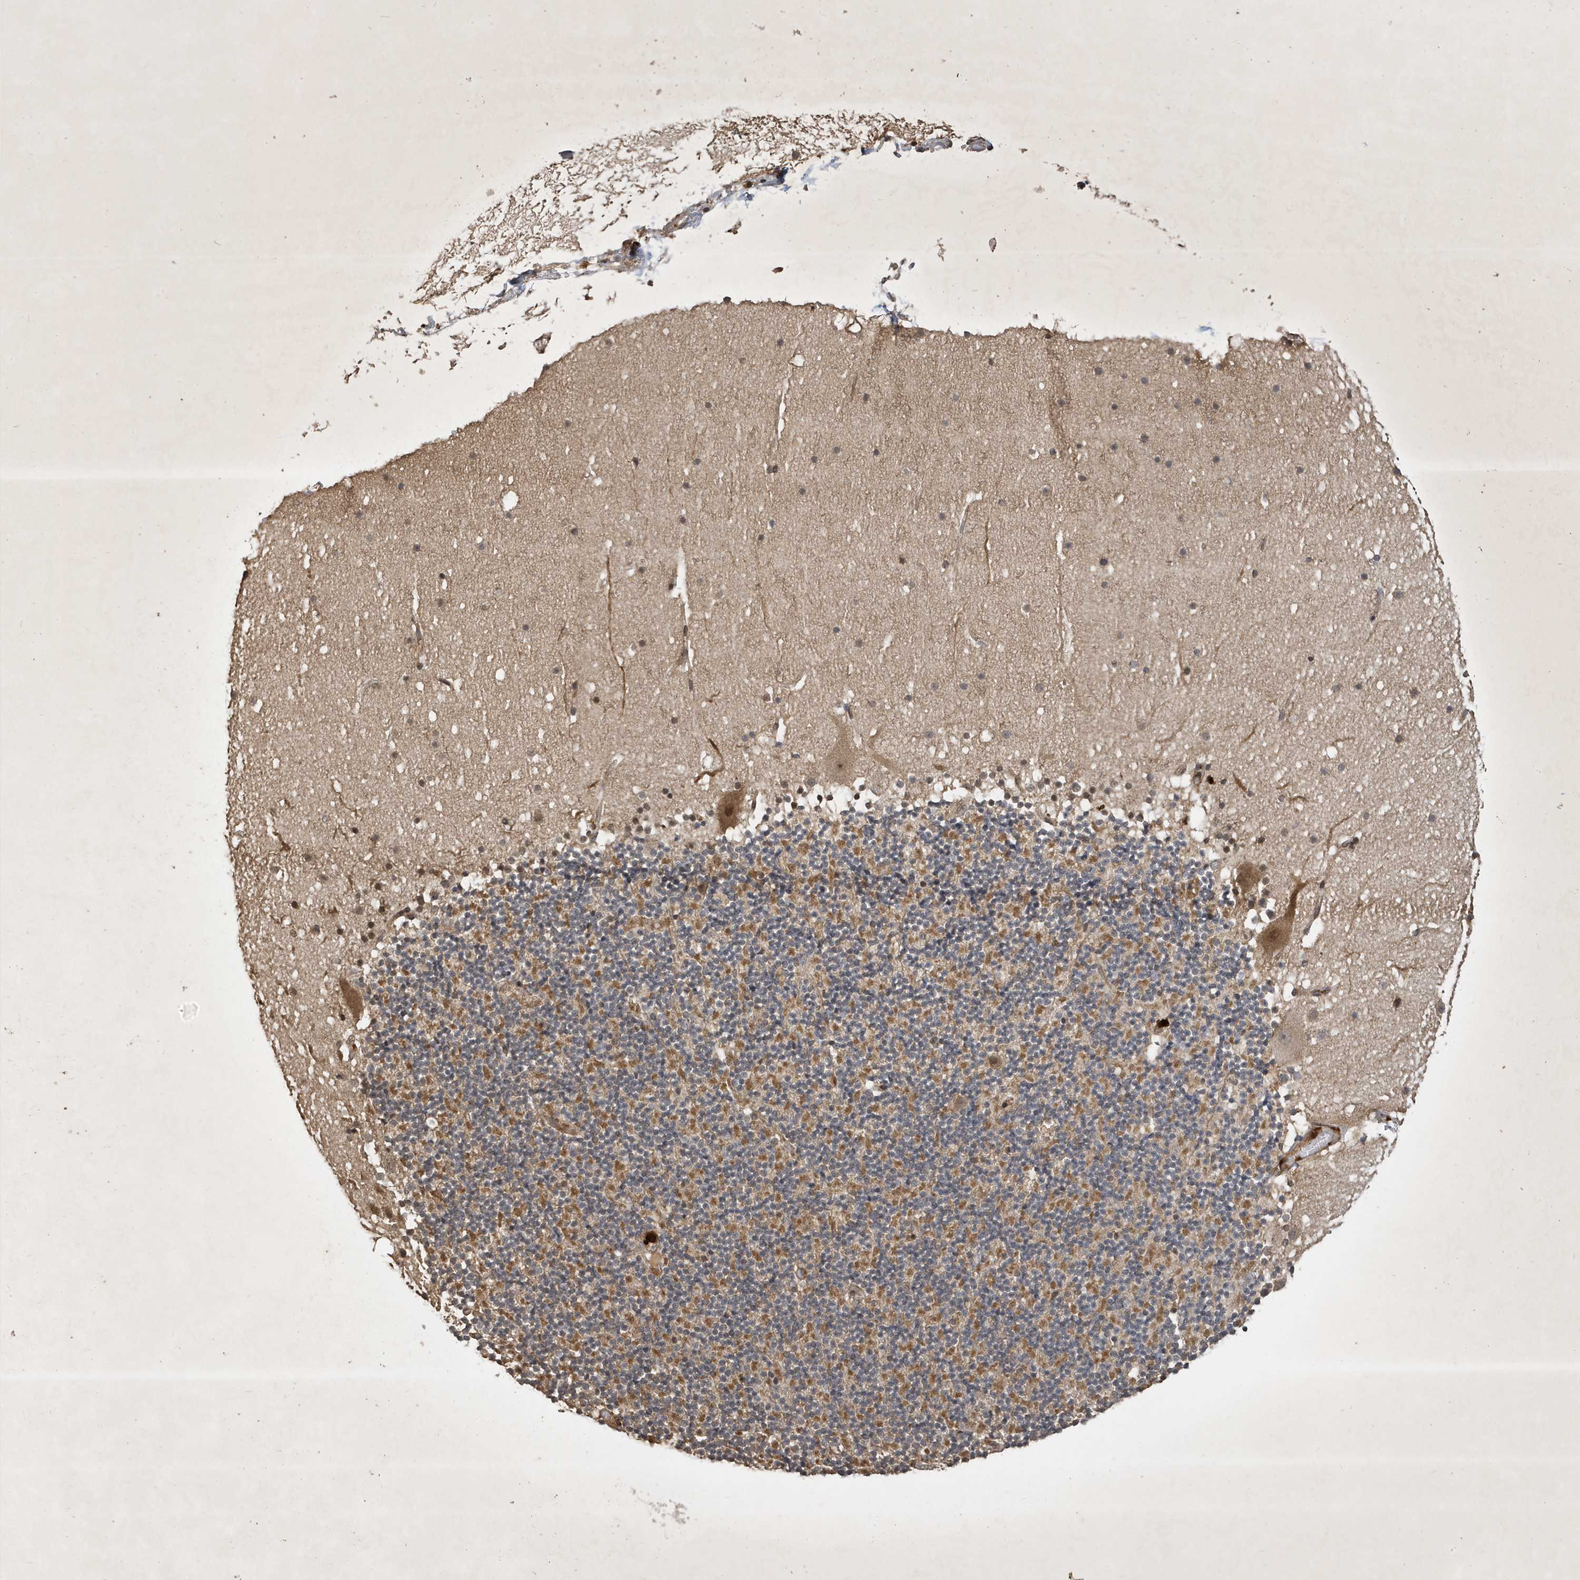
{"staining": {"intensity": "moderate", "quantity": "<25%", "location": "cytoplasmic/membranous"}, "tissue": "cerebellum", "cell_type": "Cells in granular layer", "image_type": "normal", "snomed": [{"axis": "morphology", "description": "Normal tissue, NOS"}, {"axis": "topography", "description": "Cerebellum"}], "caption": "Benign cerebellum displays moderate cytoplasmic/membranous positivity in approximately <25% of cells in granular layer (Brightfield microscopy of DAB IHC at high magnification)..", "gene": "STX10", "patient": {"sex": "male", "age": 57}}